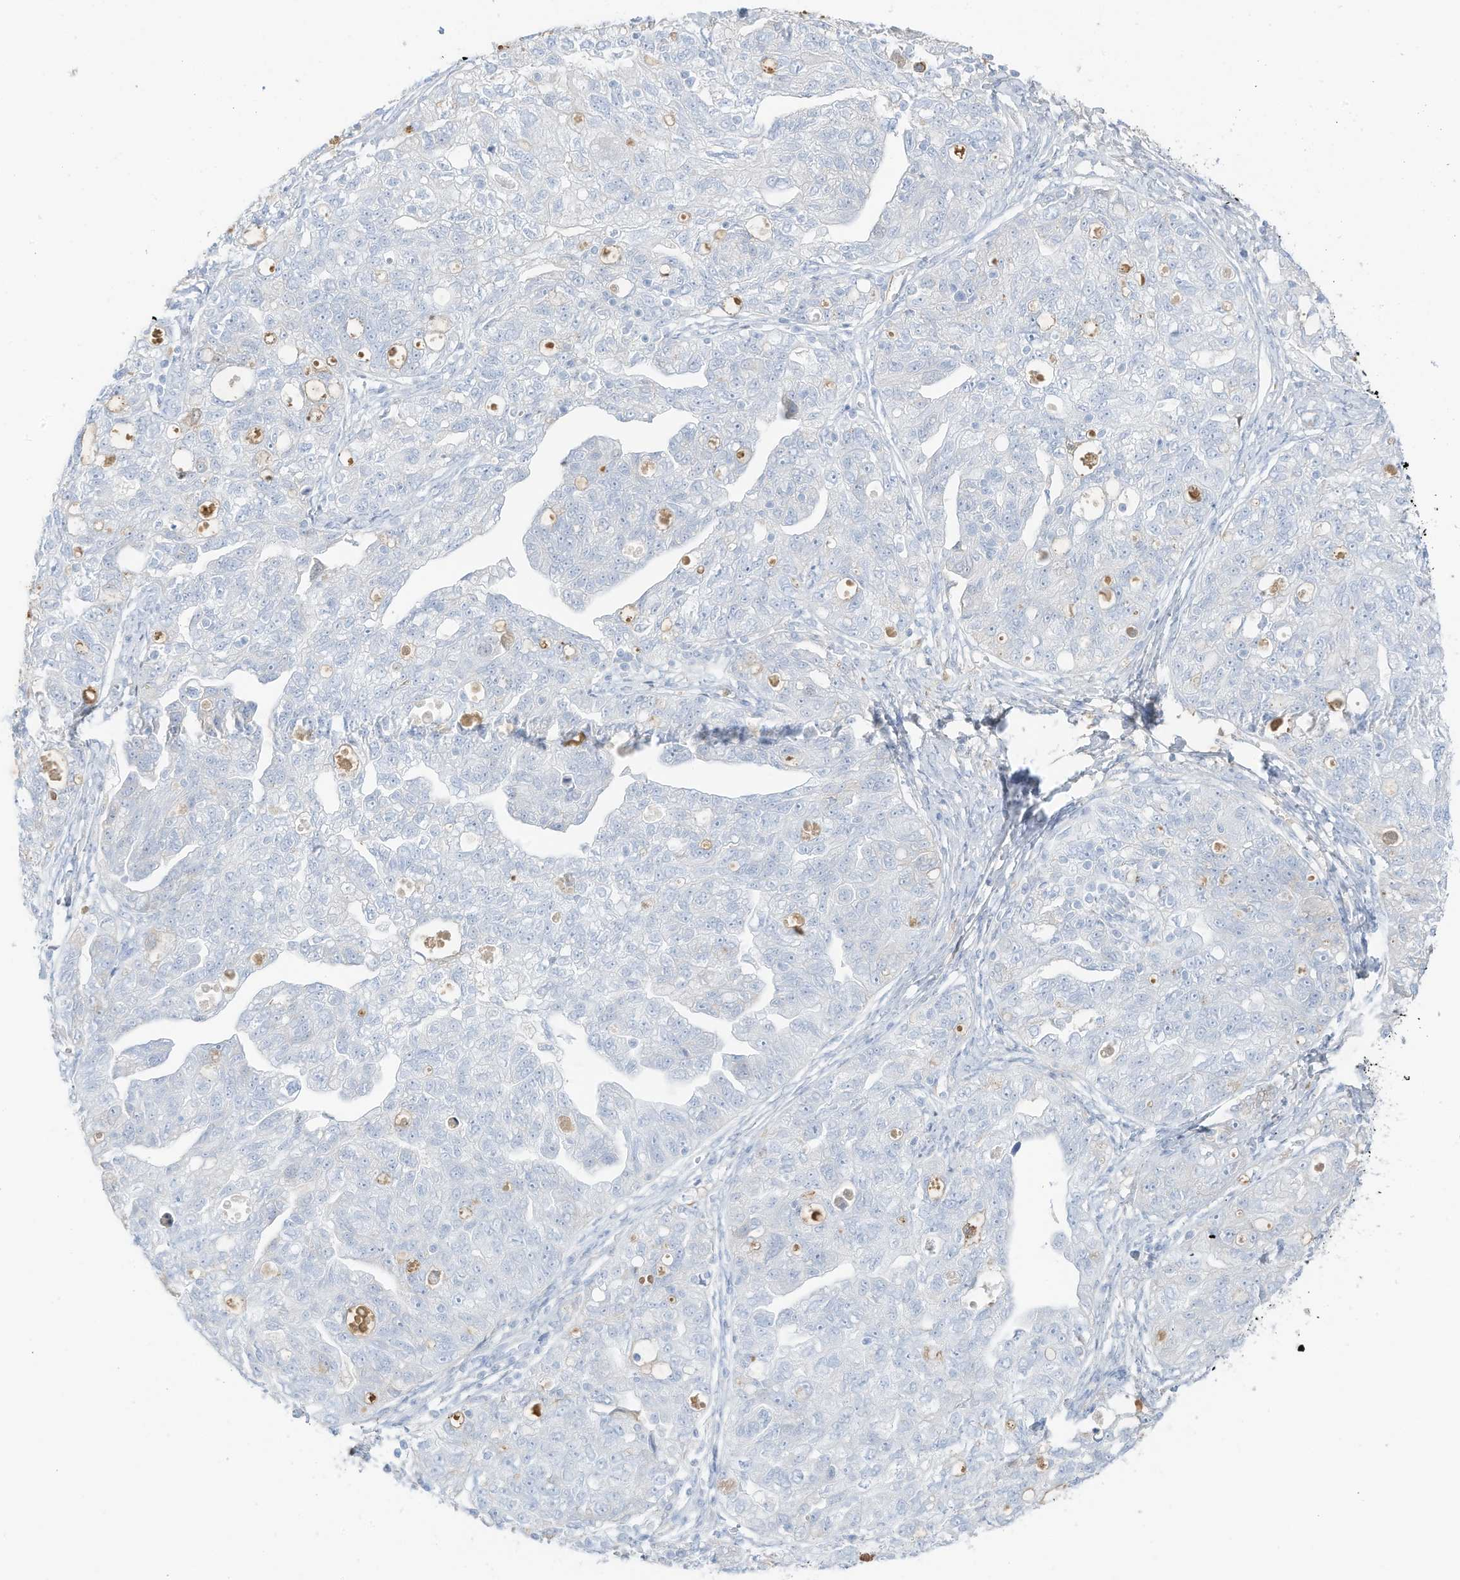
{"staining": {"intensity": "negative", "quantity": "none", "location": "none"}, "tissue": "ovarian cancer", "cell_type": "Tumor cells", "image_type": "cancer", "snomed": [{"axis": "morphology", "description": "Carcinoma, NOS"}, {"axis": "morphology", "description": "Cystadenocarcinoma, serous, NOS"}, {"axis": "topography", "description": "Ovary"}], "caption": "Protein analysis of ovarian carcinoma shows no significant positivity in tumor cells. The staining was performed using DAB to visualize the protein expression in brown, while the nuclei were stained in blue with hematoxylin (Magnification: 20x).", "gene": "HSD17B13", "patient": {"sex": "female", "age": 69}}